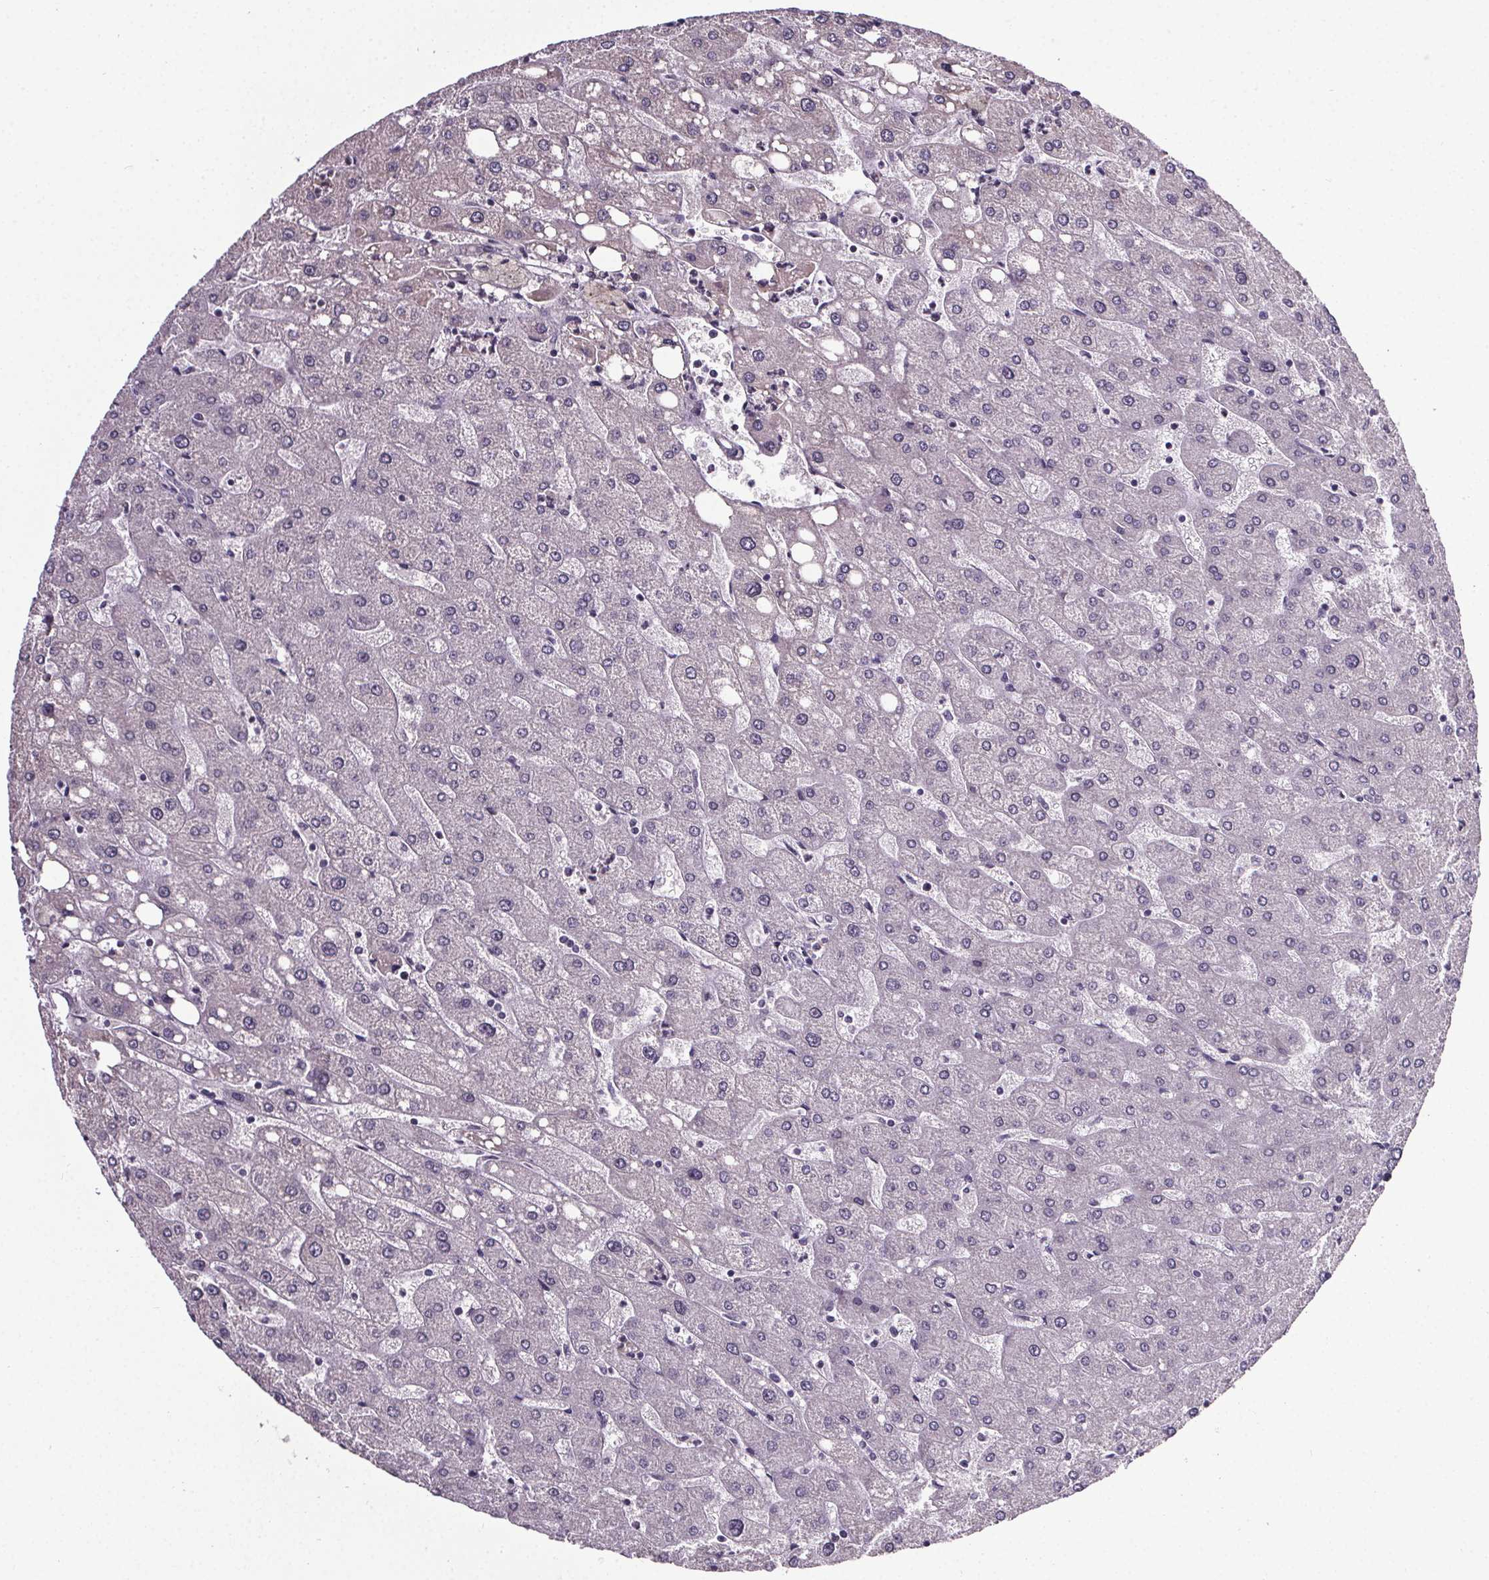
{"staining": {"intensity": "negative", "quantity": "none", "location": "none"}, "tissue": "liver", "cell_type": "Cholangiocytes", "image_type": "normal", "snomed": [{"axis": "morphology", "description": "Normal tissue, NOS"}, {"axis": "topography", "description": "Liver"}], "caption": "Cholangiocytes show no significant staining in normal liver.", "gene": "NKX6", "patient": {"sex": "male", "age": 67}}